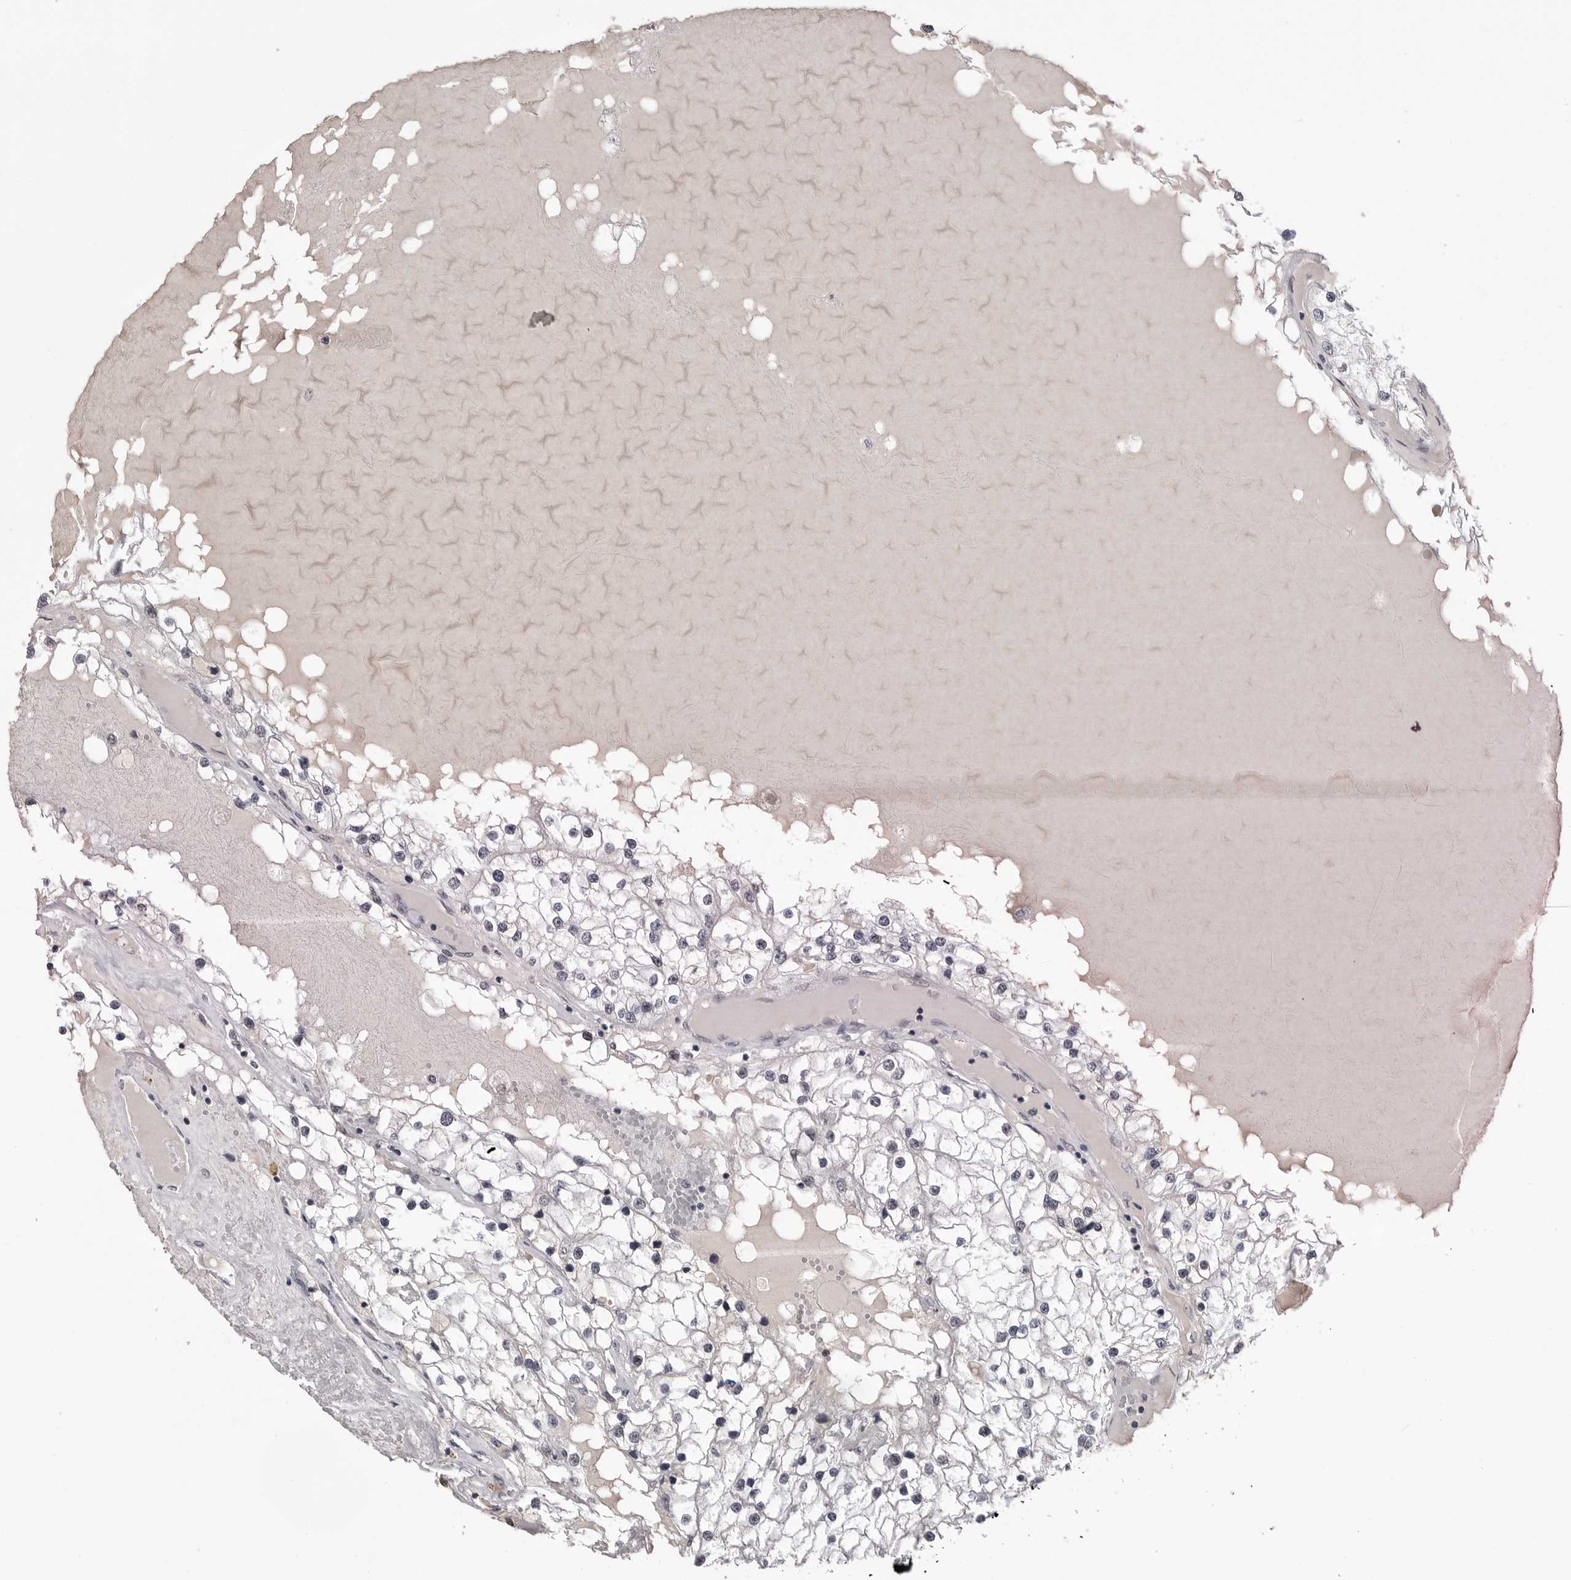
{"staining": {"intensity": "negative", "quantity": "none", "location": "none"}, "tissue": "renal cancer", "cell_type": "Tumor cells", "image_type": "cancer", "snomed": [{"axis": "morphology", "description": "Adenocarcinoma, NOS"}, {"axis": "topography", "description": "Kidney"}], "caption": "This is a photomicrograph of immunohistochemistry staining of renal adenocarcinoma, which shows no staining in tumor cells.", "gene": "DLG2", "patient": {"sex": "male", "age": 68}}